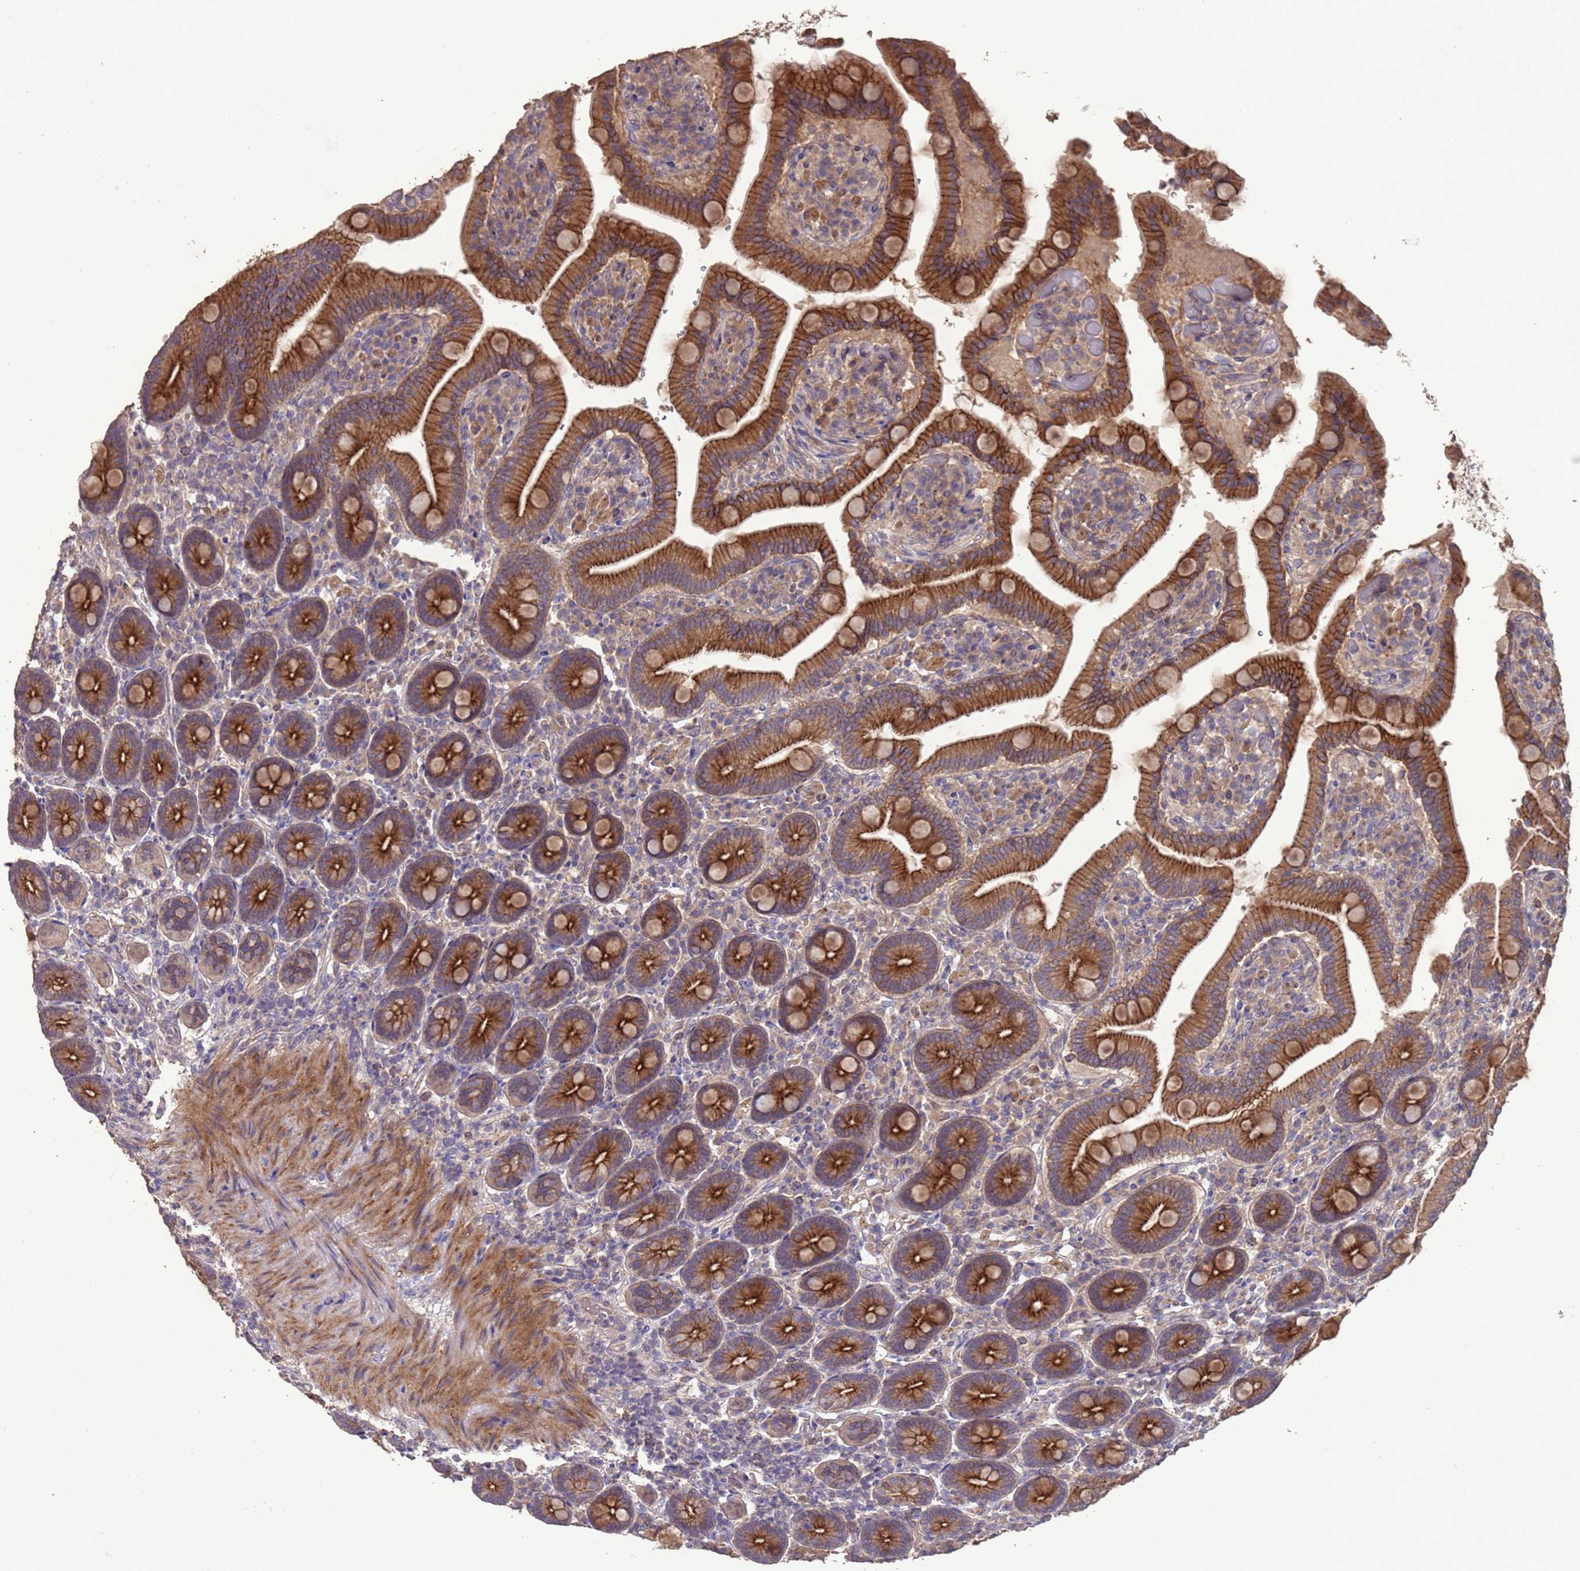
{"staining": {"intensity": "strong", "quantity": ">75%", "location": "cytoplasmic/membranous"}, "tissue": "duodenum", "cell_type": "Glandular cells", "image_type": "normal", "snomed": [{"axis": "morphology", "description": "Normal tissue, NOS"}, {"axis": "topography", "description": "Duodenum"}], "caption": "DAB (3,3'-diaminobenzidine) immunohistochemical staining of normal duodenum demonstrates strong cytoplasmic/membranous protein positivity in approximately >75% of glandular cells.", "gene": "SLC9B2", "patient": {"sex": "female", "age": 62}}